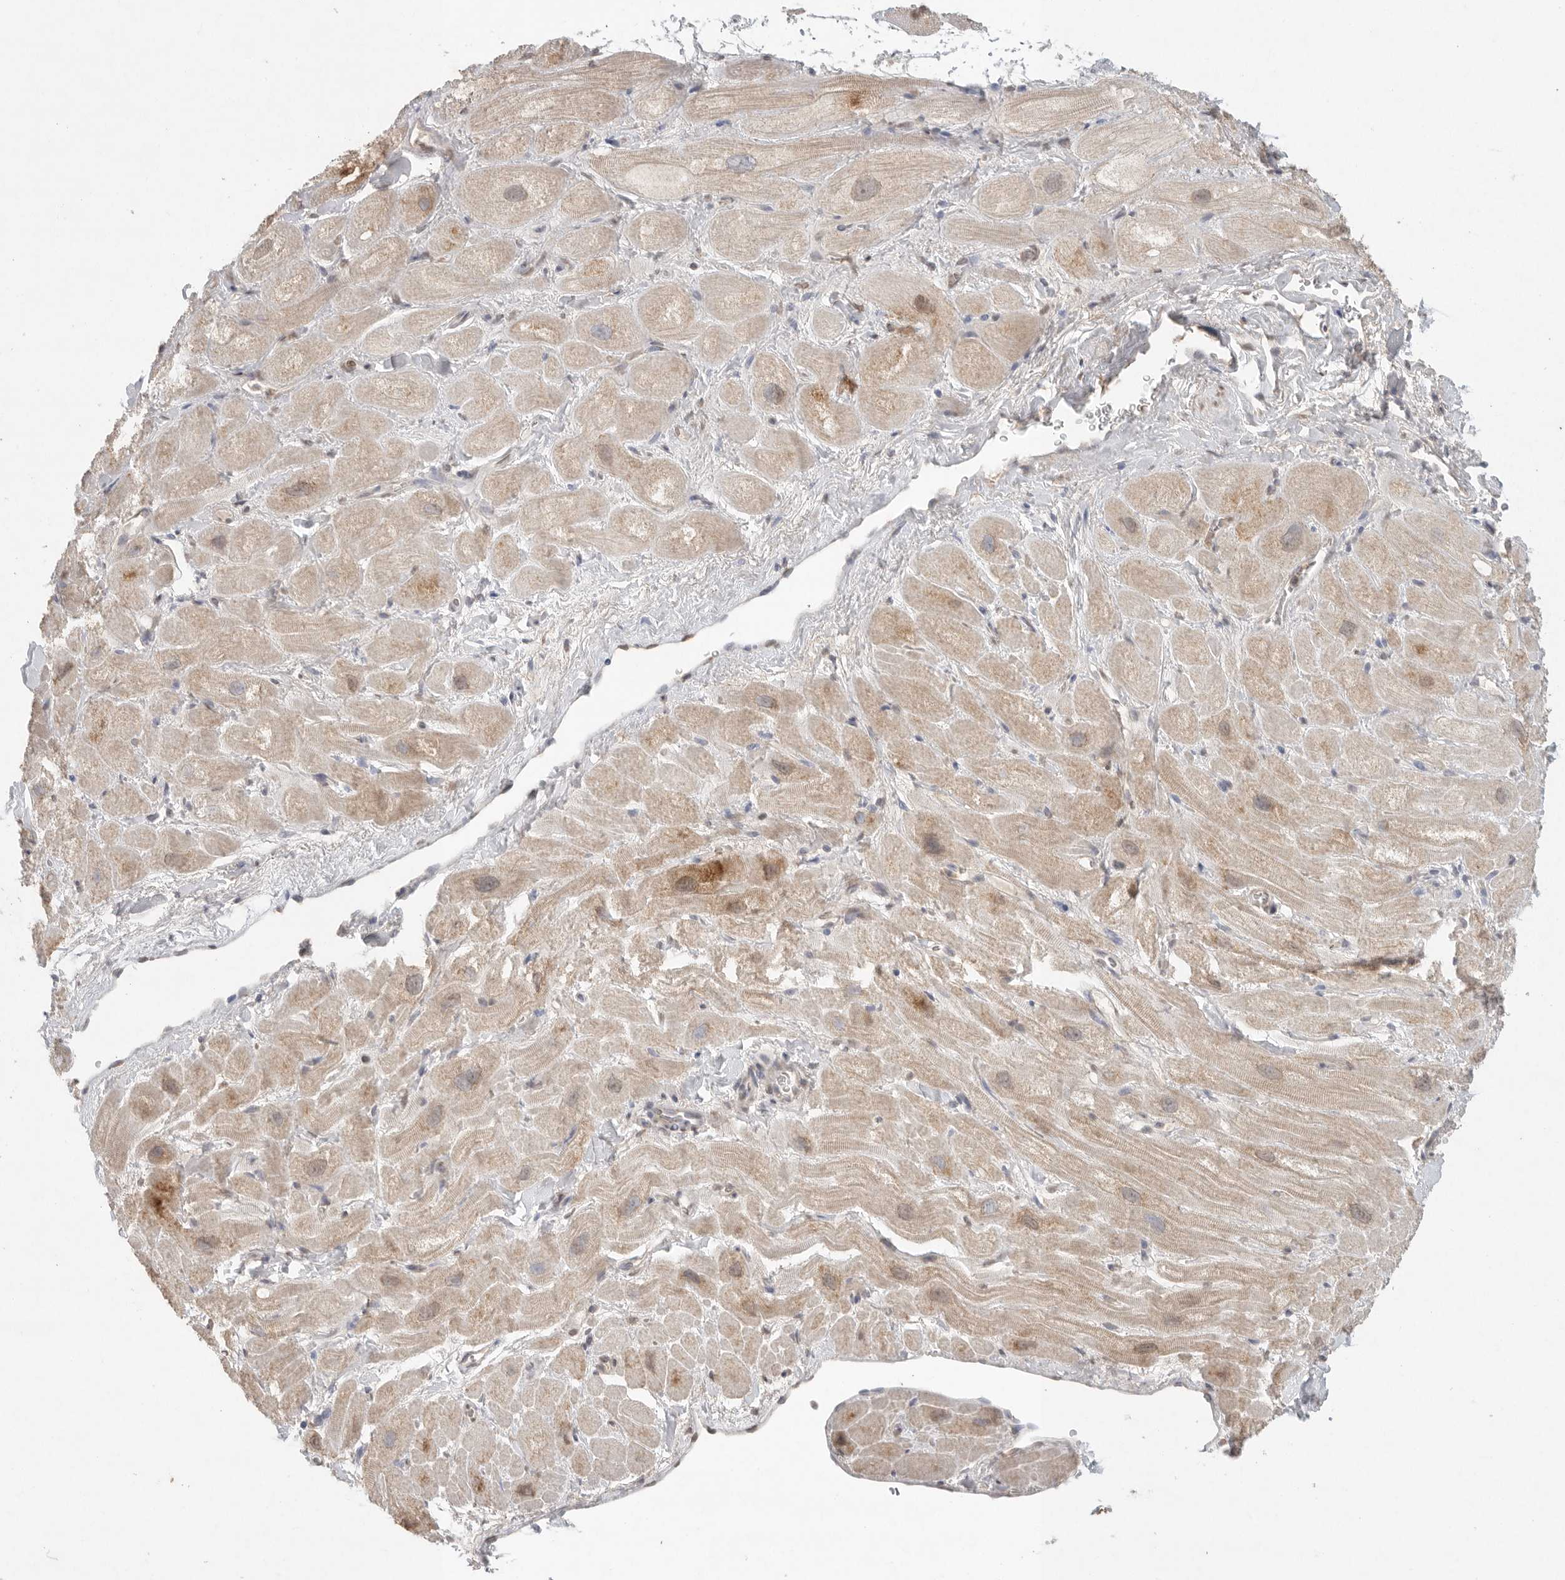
{"staining": {"intensity": "weak", "quantity": ">75%", "location": "cytoplasmic/membranous,nuclear"}, "tissue": "heart muscle", "cell_type": "Cardiomyocytes", "image_type": "normal", "snomed": [{"axis": "morphology", "description": "Normal tissue, NOS"}, {"axis": "topography", "description": "Heart"}], "caption": "IHC (DAB (3,3'-diaminobenzidine)) staining of normal heart muscle shows weak cytoplasmic/membranous,nuclear protein expression in about >75% of cardiomyocytes. Nuclei are stained in blue.", "gene": "KLK5", "patient": {"sex": "male", "age": 49}}